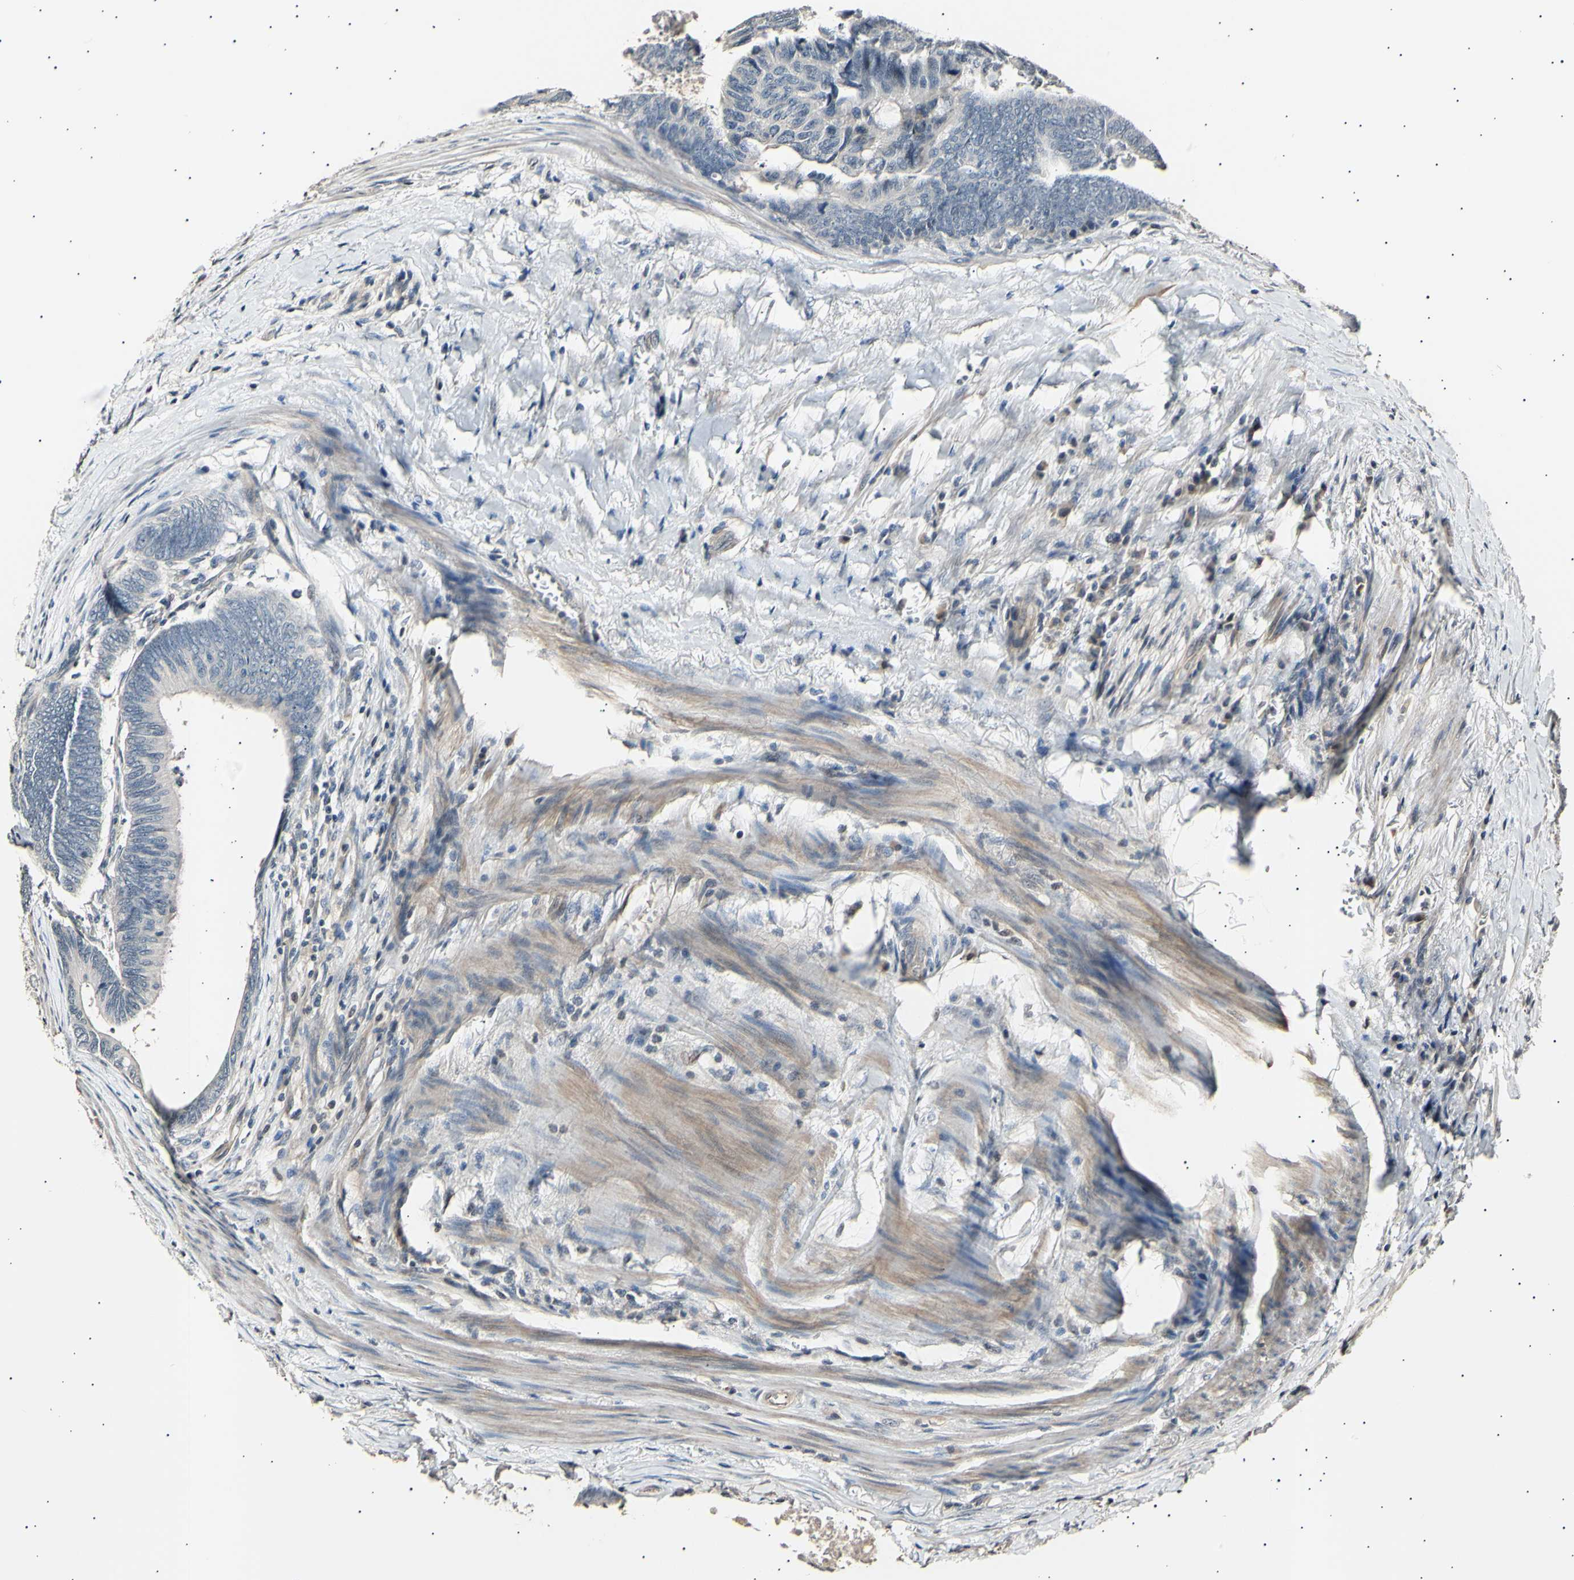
{"staining": {"intensity": "negative", "quantity": "none", "location": "none"}, "tissue": "colorectal cancer", "cell_type": "Tumor cells", "image_type": "cancer", "snomed": [{"axis": "morphology", "description": "Normal tissue, NOS"}, {"axis": "morphology", "description": "Adenocarcinoma, NOS"}, {"axis": "topography", "description": "Rectum"}, {"axis": "topography", "description": "Peripheral nerve tissue"}], "caption": "The photomicrograph shows no staining of tumor cells in colorectal cancer (adenocarcinoma). Brightfield microscopy of immunohistochemistry (IHC) stained with DAB (3,3'-diaminobenzidine) (brown) and hematoxylin (blue), captured at high magnification.", "gene": "AK1", "patient": {"sex": "male", "age": 92}}